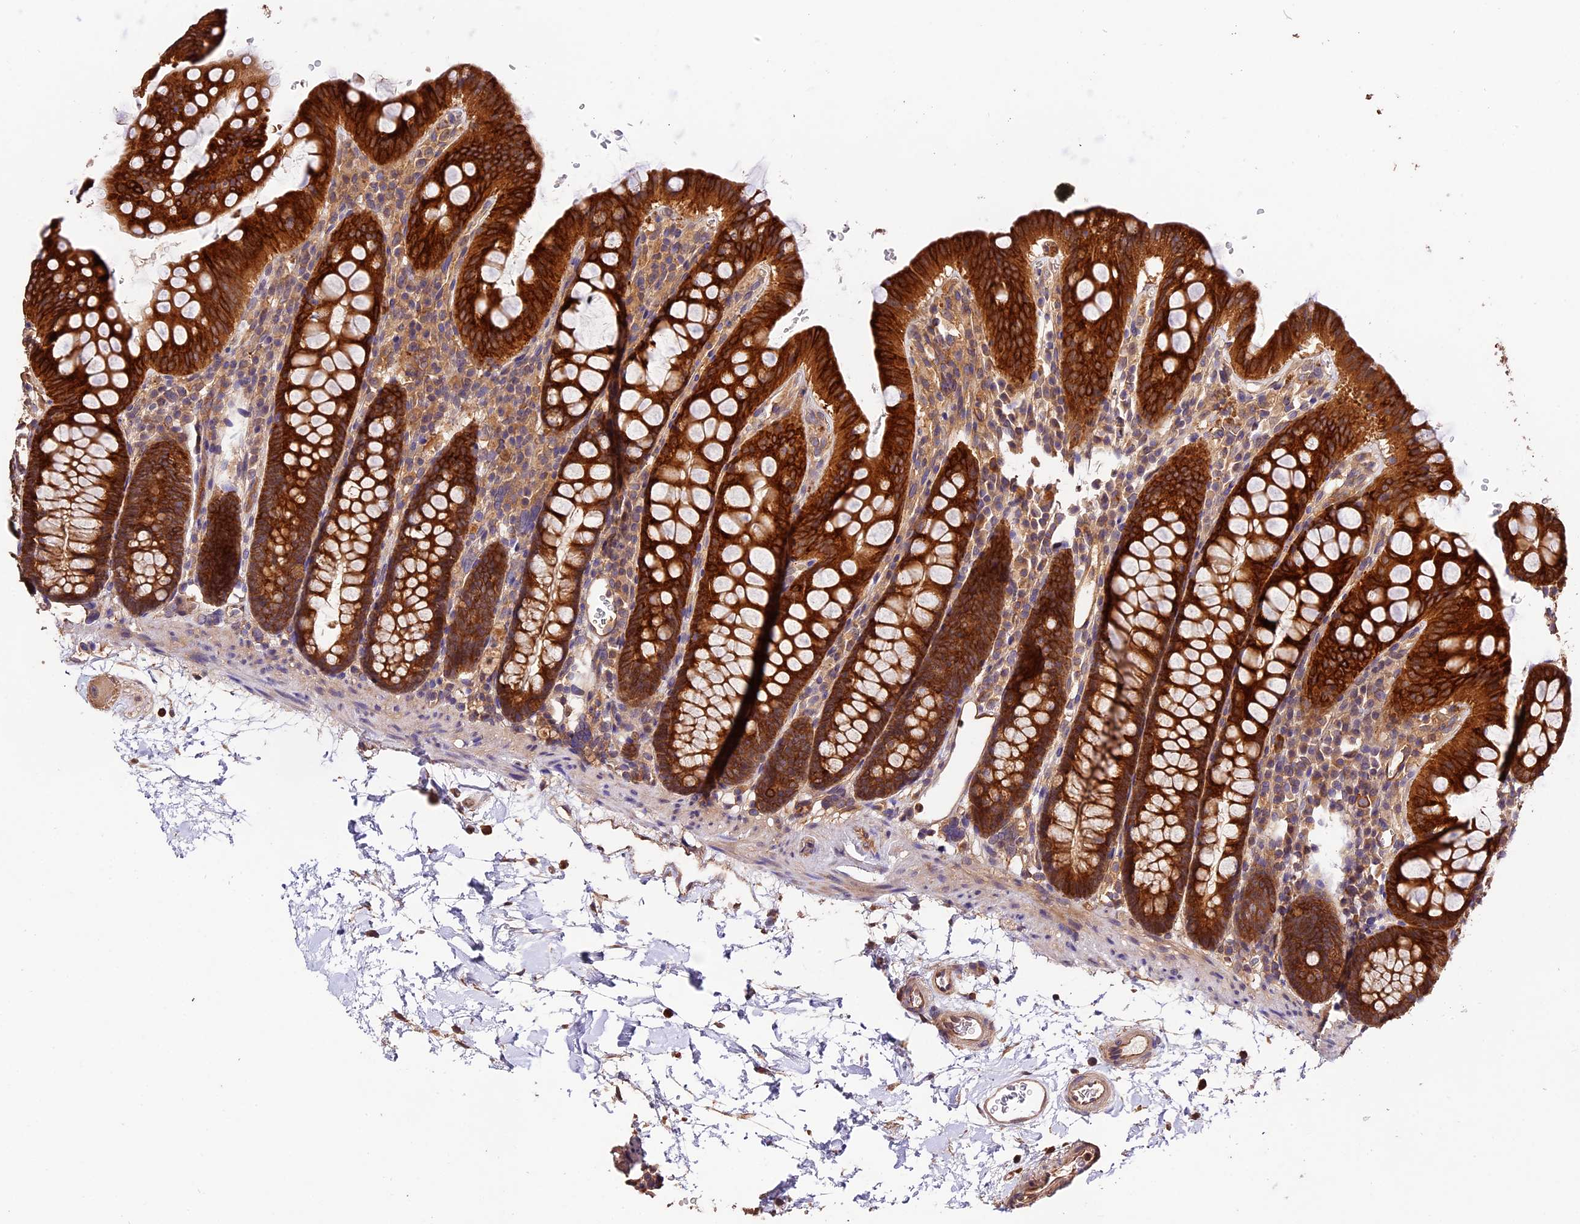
{"staining": {"intensity": "moderate", "quantity": ">75%", "location": "cytoplasmic/membranous"}, "tissue": "colon", "cell_type": "Endothelial cells", "image_type": "normal", "snomed": [{"axis": "morphology", "description": "Normal tissue, NOS"}, {"axis": "topography", "description": "Colon"}], "caption": "IHC (DAB (3,3'-diaminobenzidine)) staining of normal human colon exhibits moderate cytoplasmic/membranous protein expression in about >75% of endothelial cells.", "gene": "CES3", "patient": {"sex": "male", "age": 75}}